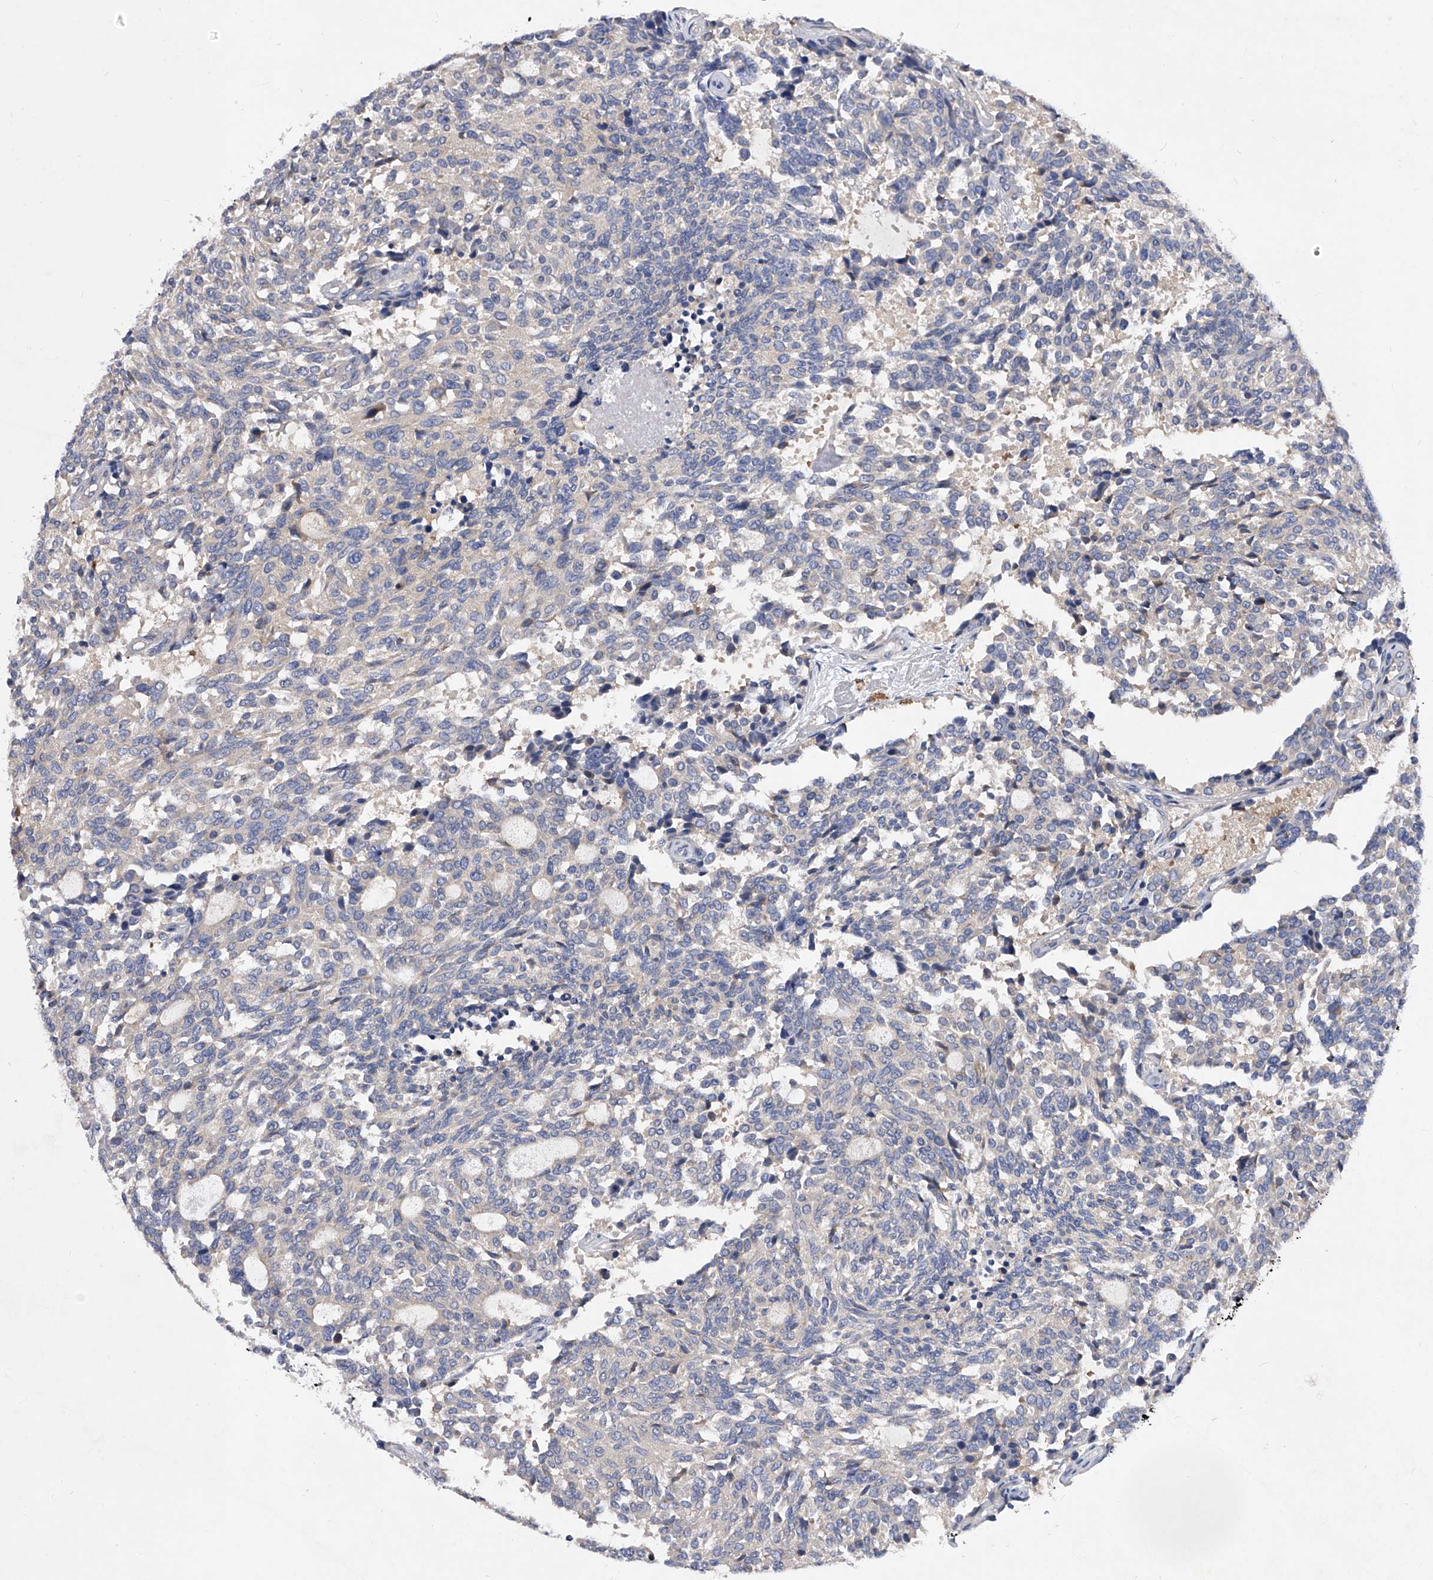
{"staining": {"intensity": "negative", "quantity": "none", "location": "none"}, "tissue": "carcinoid", "cell_type": "Tumor cells", "image_type": "cancer", "snomed": [{"axis": "morphology", "description": "Carcinoid, malignant, NOS"}, {"axis": "topography", "description": "Pancreas"}], "caption": "IHC micrograph of human carcinoid (malignant) stained for a protein (brown), which exhibits no expression in tumor cells.", "gene": "PPP5C", "patient": {"sex": "female", "age": 54}}